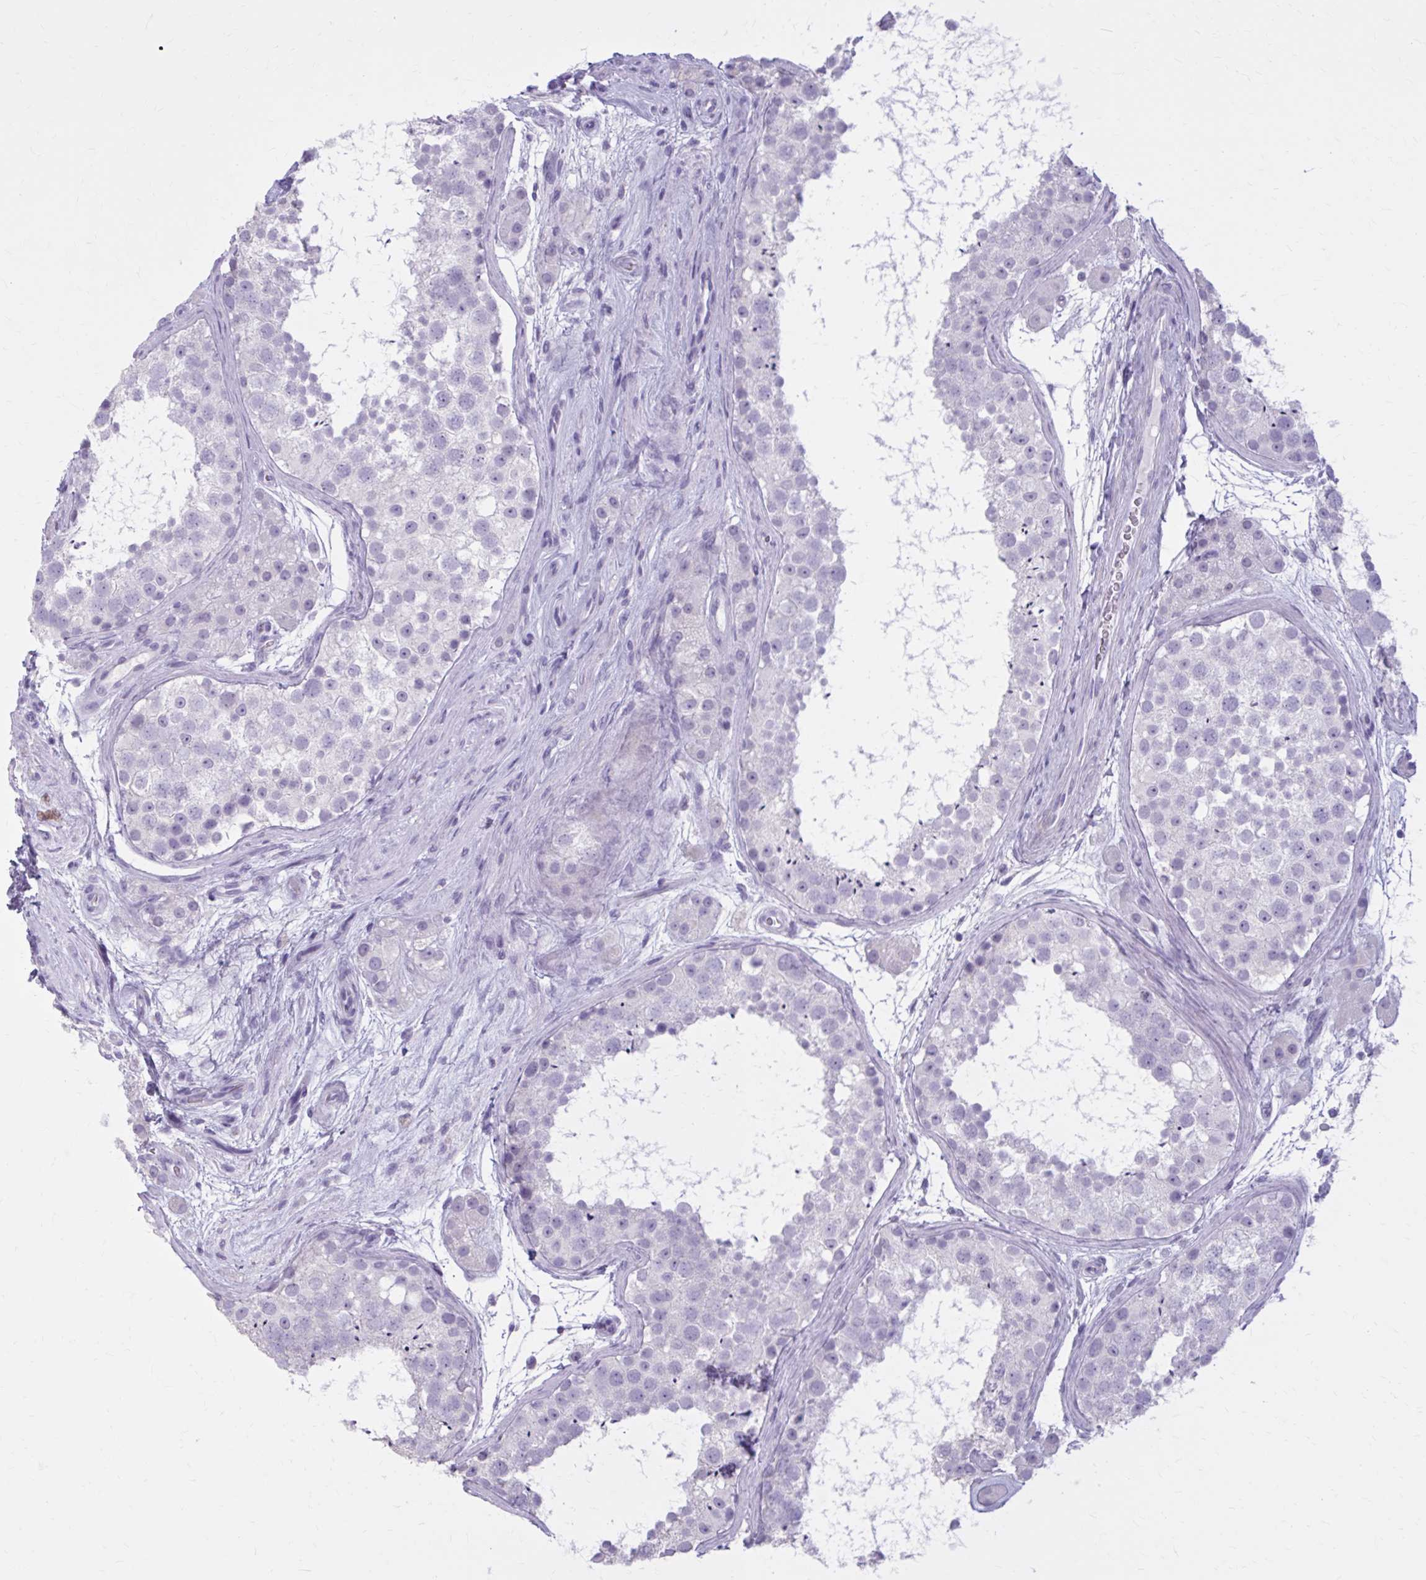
{"staining": {"intensity": "negative", "quantity": "none", "location": "none"}, "tissue": "testis", "cell_type": "Cells in seminiferous ducts", "image_type": "normal", "snomed": [{"axis": "morphology", "description": "Normal tissue, NOS"}, {"axis": "topography", "description": "Testis"}], "caption": "The photomicrograph exhibits no significant staining in cells in seminiferous ducts of testis. Nuclei are stained in blue.", "gene": "OR4B1", "patient": {"sex": "male", "age": 41}}